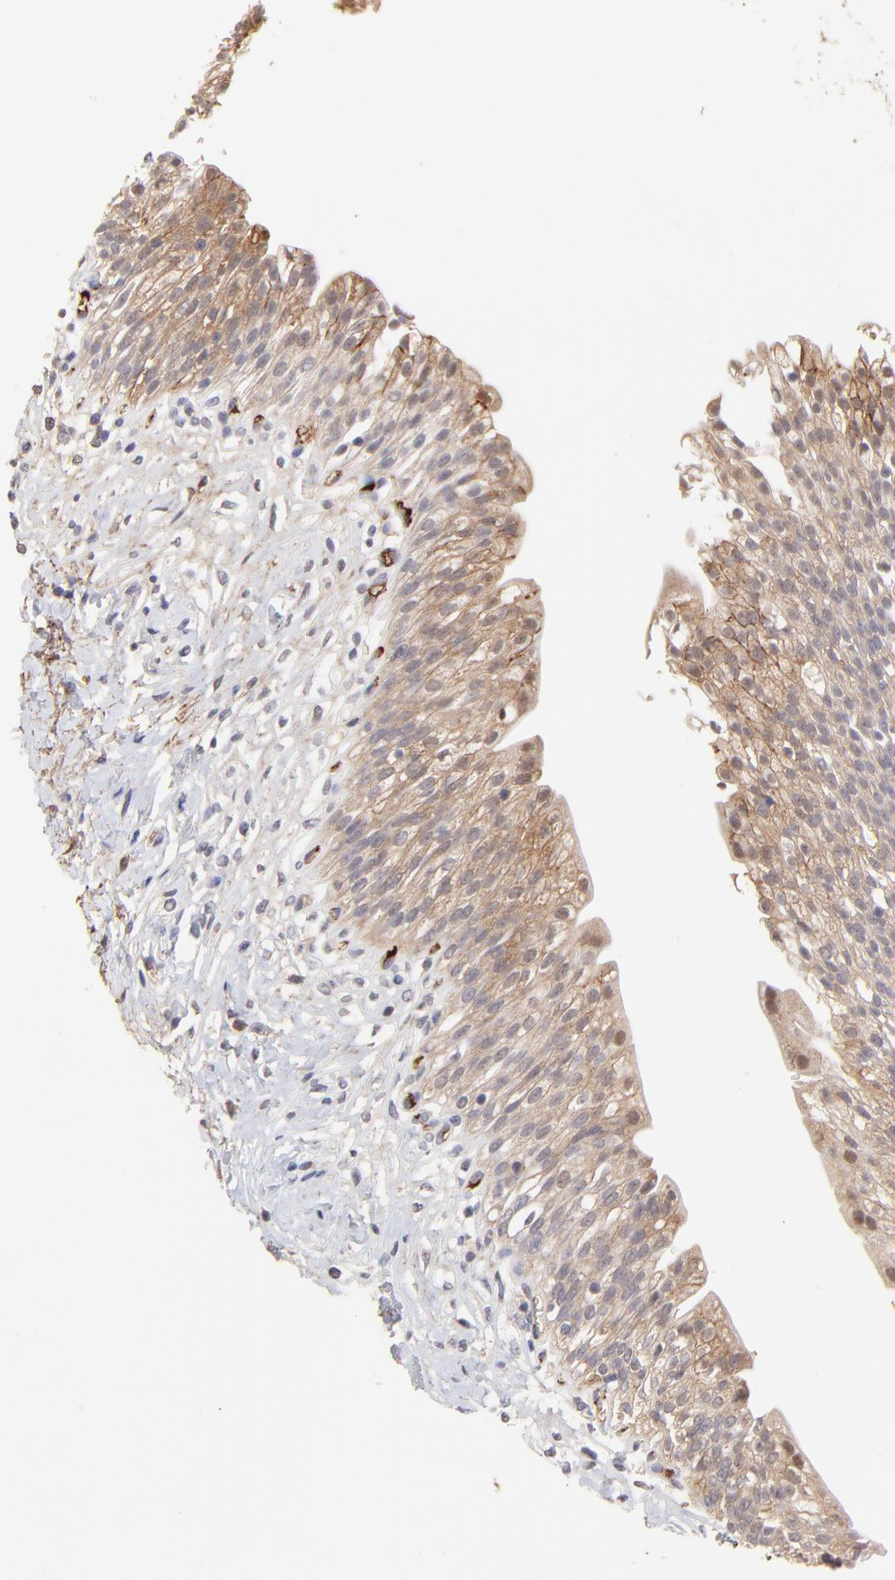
{"staining": {"intensity": "moderate", "quantity": ">75%", "location": "cytoplasmic/membranous,nuclear"}, "tissue": "urinary bladder", "cell_type": "Urothelial cells", "image_type": "normal", "snomed": [{"axis": "morphology", "description": "Normal tissue, NOS"}, {"axis": "topography", "description": "Urinary bladder"}], "caption": "Immunohistochemistry (IHC) (DAB) staining of normal urinary bladder displays moderate cytoplasmic/membranous,nuclear protein staining in about >75% of urothelial cells.", "gene": "PSMD14", "patient": {"sex": "female", "age": 80}}